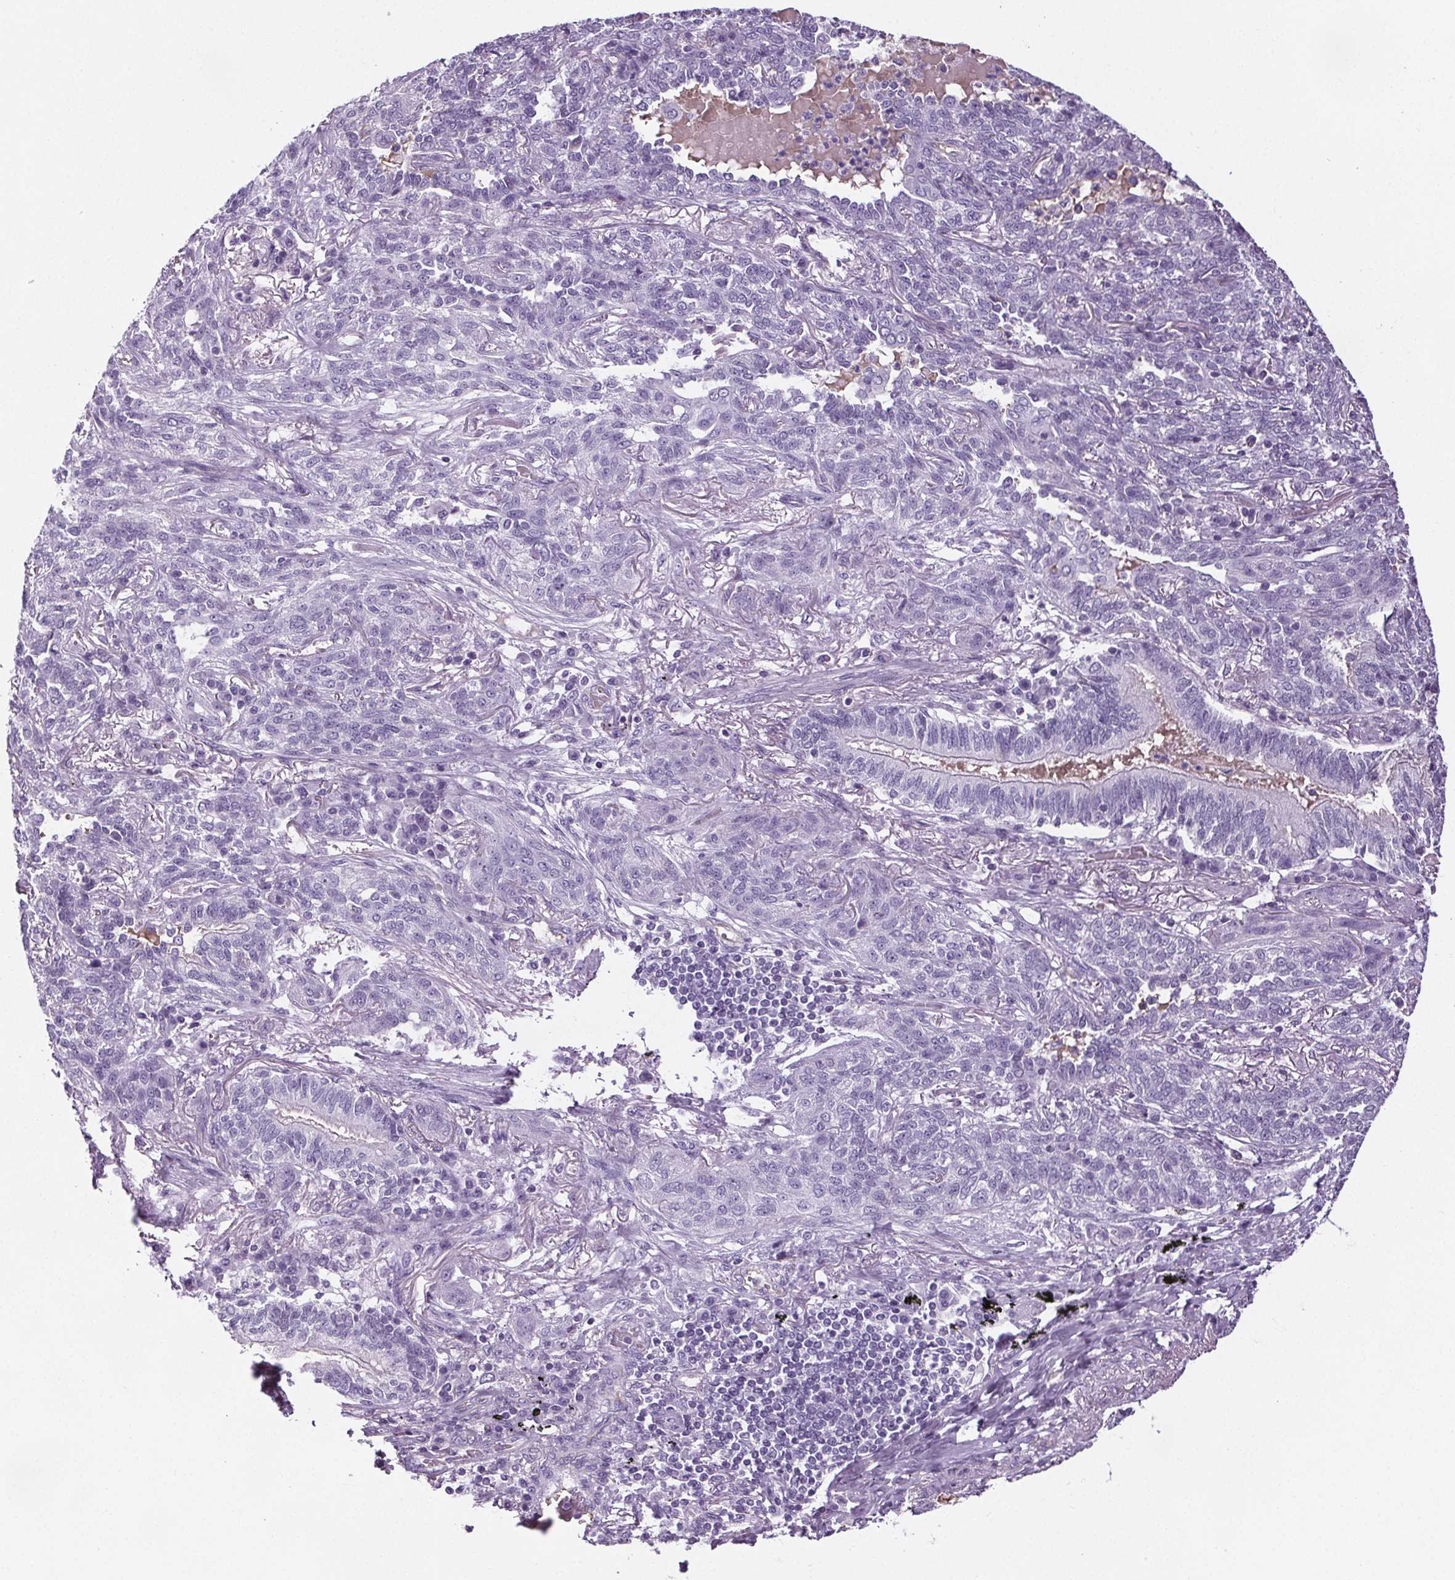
{"staining": {"intensity": "negative", "quantity": "none", "location": "none"}, "tissue": "lung cancer", "cell_type": "Tumor cells", "image_type": "cancer", "snomed": [{"axis": "morphology", "description": "Squamous cell carcinoma, NOS"}, {"axis": "topography", "description": "Lung"}], "caption": "Lung squamous cell carcinoma stained for a protein using IHC displays no staining tumor cells.", "gene": "CD5L", "patient": {"sex": "female", "age": 70}}